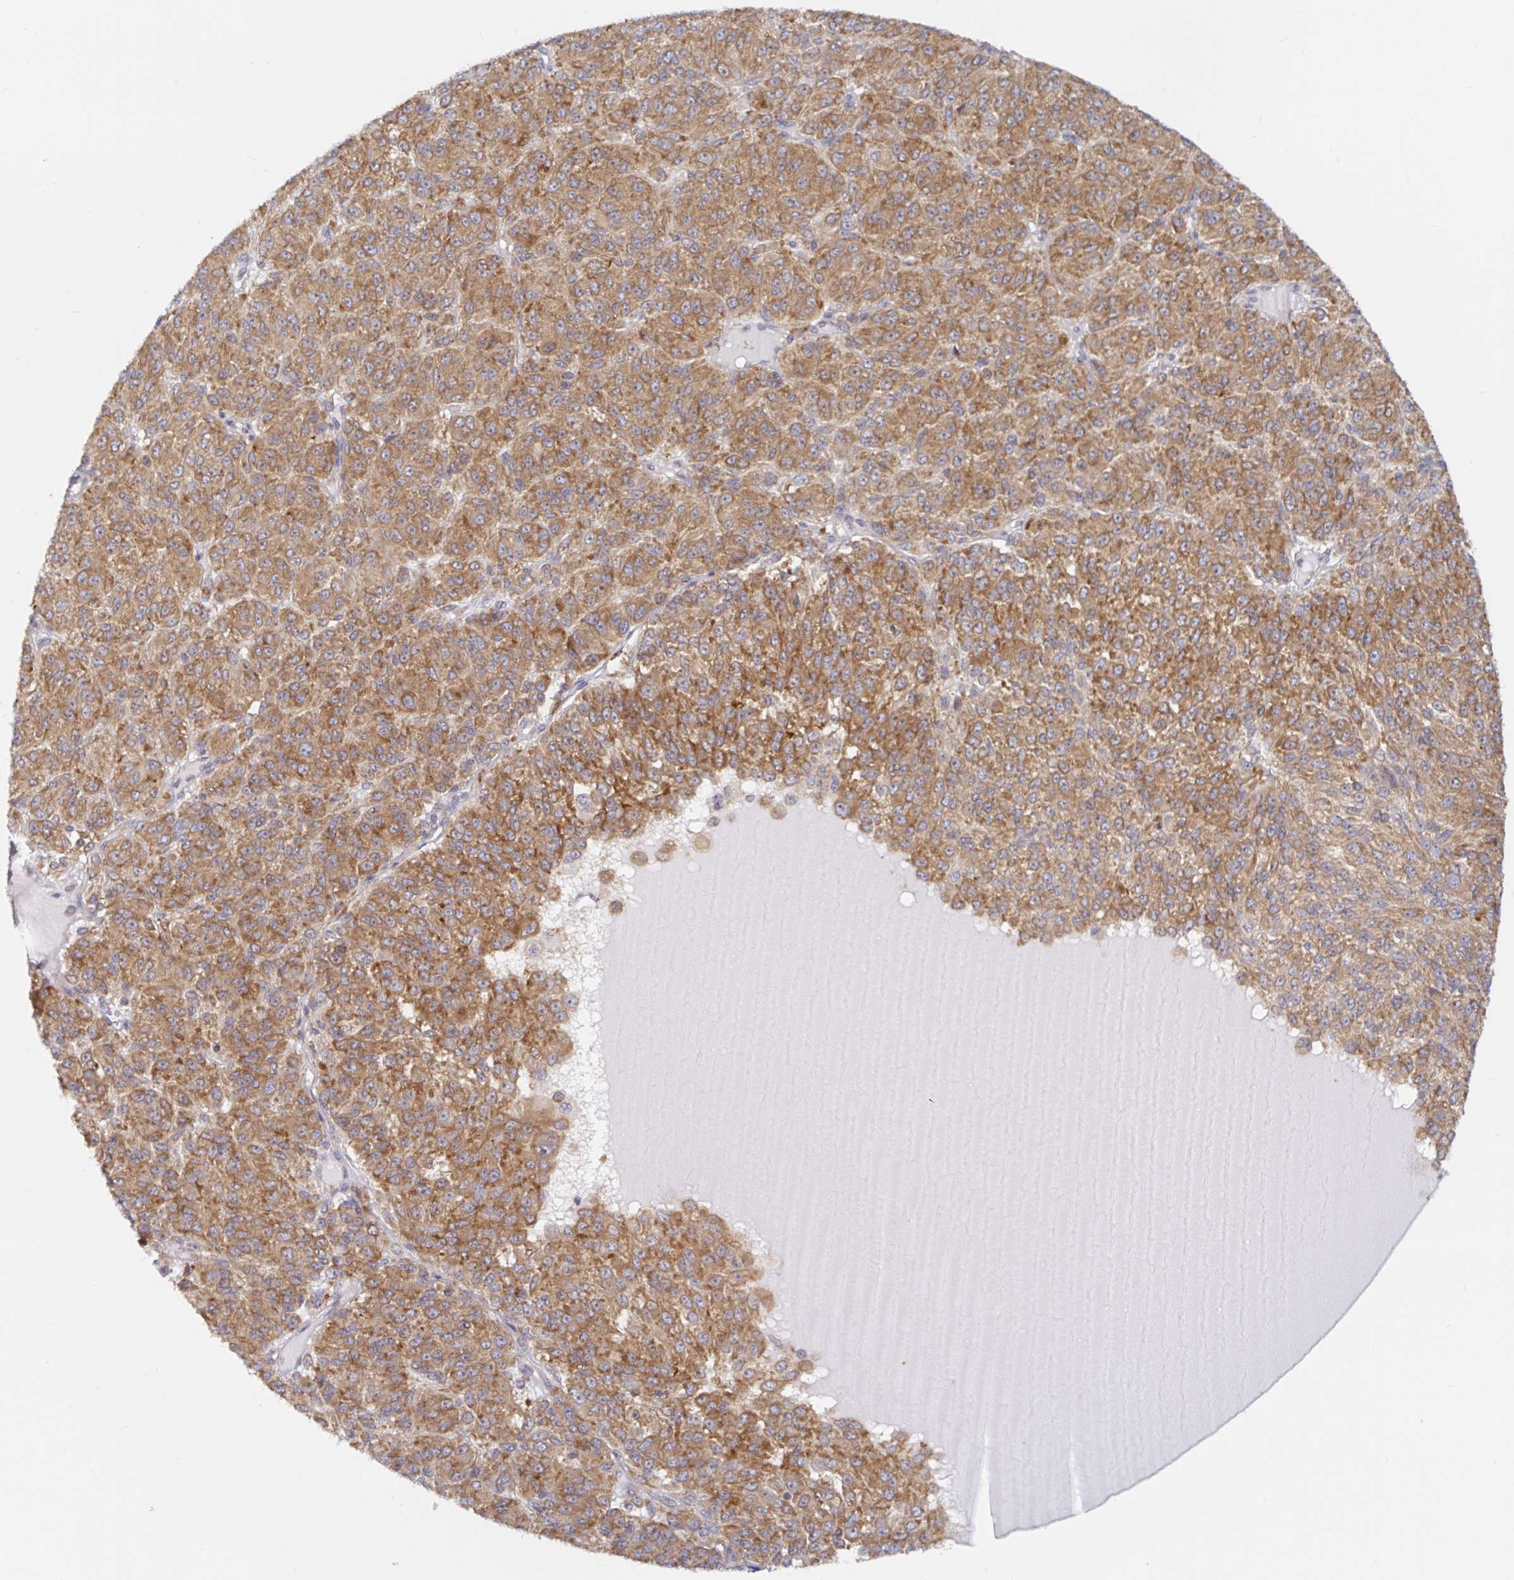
{"staining": {"intensity": "moderate", "quantity": ">75%", "location": "cytoplasmic/membranous"}, "tissue": "melanoma", "cell_type": "Tumor cells", "image_type": "cancer", "snomed": [{"axis": "morphology", "description": "Malignant melanoma, Metastatic site"}, {"axis": "topography", "description": "Brain"}], "caption": "IHC staining of malignant melanoma (metastatic site), which demonstrates medium levels of moderate cytoplasmic/membranous expression in approximately >75% of tumor cells indicating moderate cytoplasmic/membranous protein staining. The staining was performed using DAB (3,3'-diaminobenzidine) (brown) for protein detection and nuclei were counterstained in hematoxylin (blue).", "gene": "LARP1", "patient": {"sex": "female", "age": 56}}